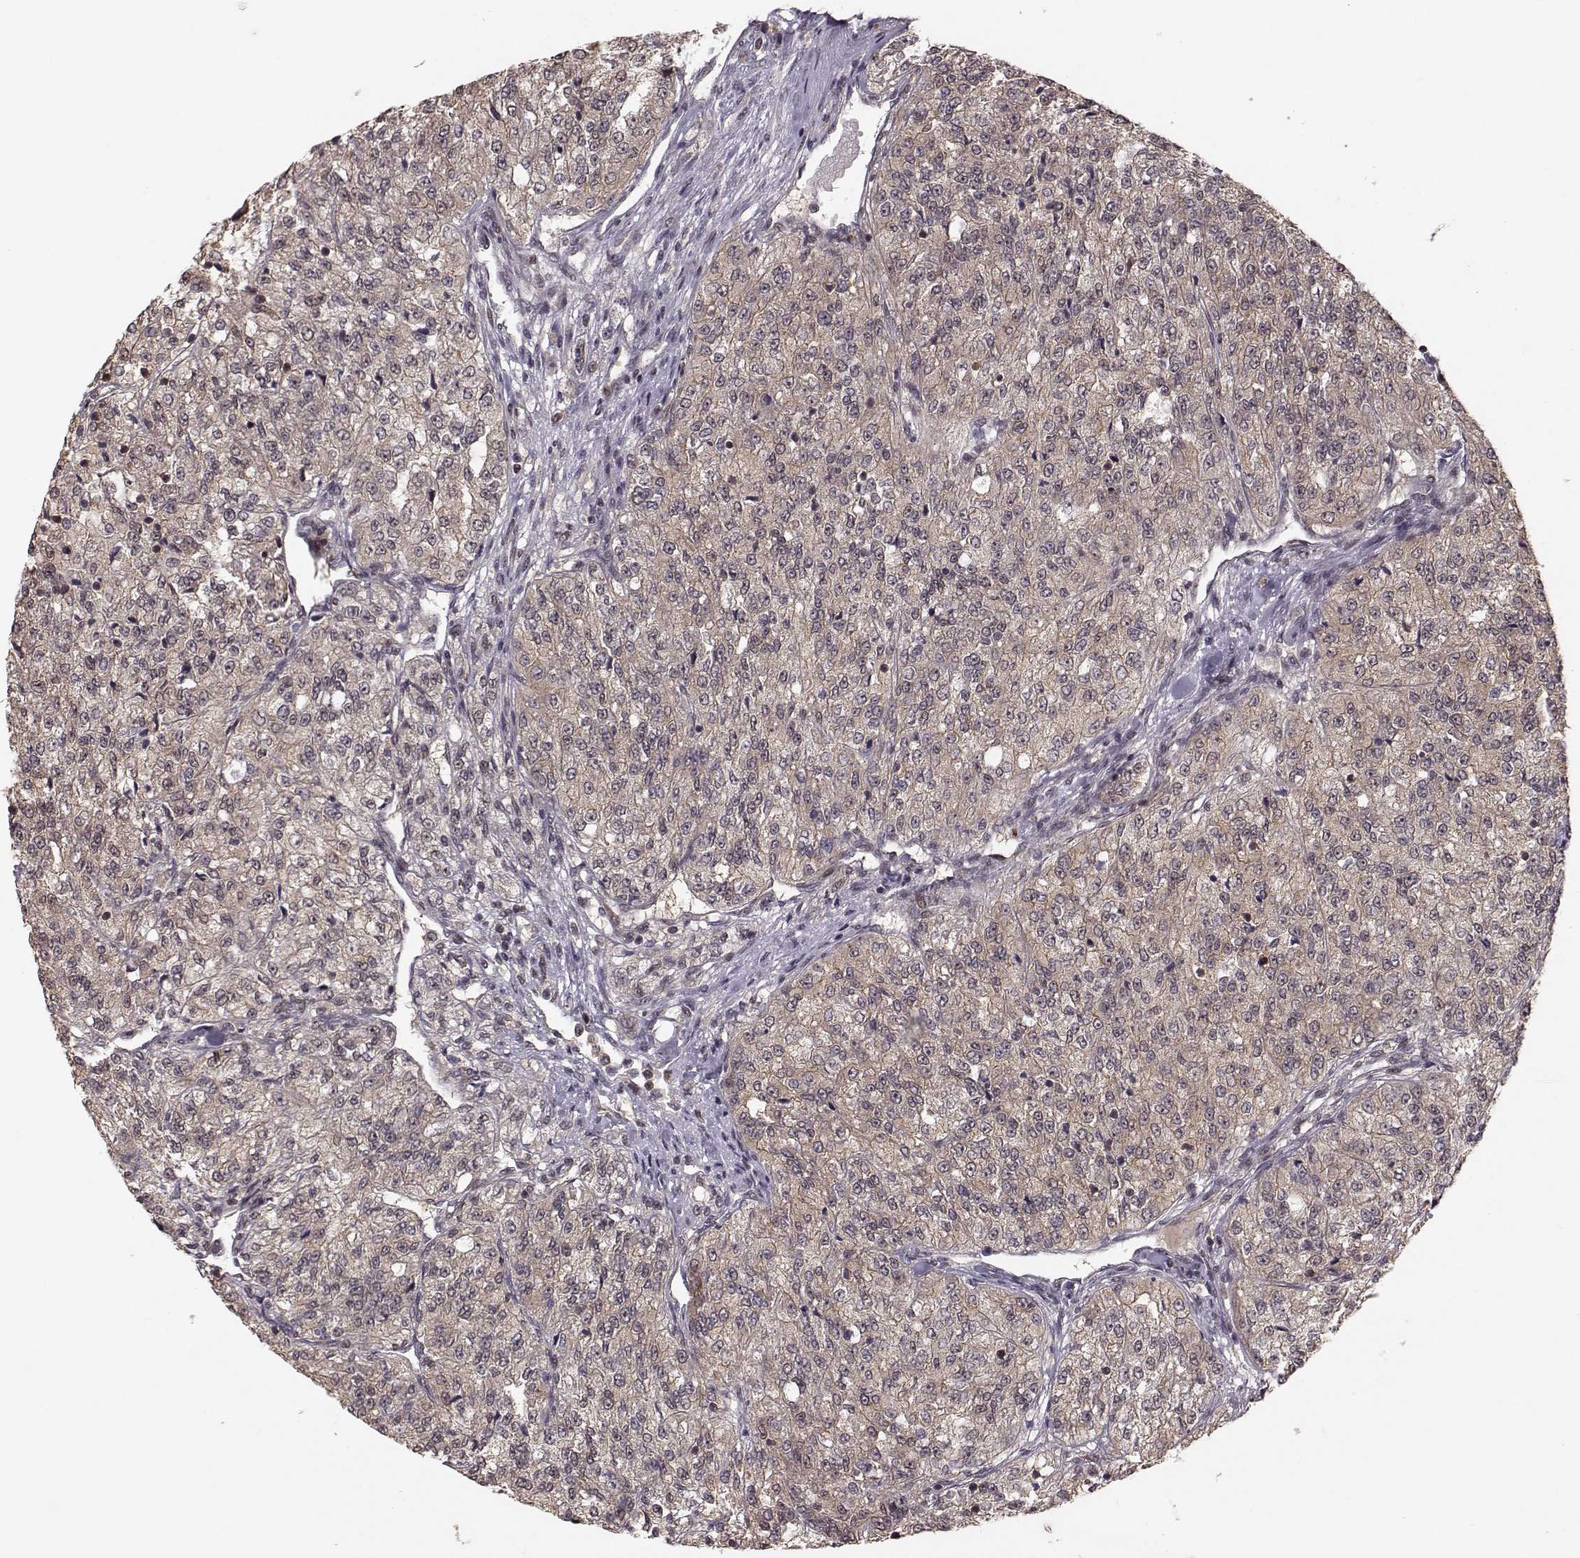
{"staining": {"intensity": "weak", "quantity": ">75%", "location": "cytoplasmic/membranous"}, "tissue": "renal cancer", "cell_type": "Tumor cells", "image_type": "cancer", "snomed": [{"axis": "morphology", "description": "Adenocarcinoma, NOS"}, {"axis": "topography", "description": "Kidney"}], "caption": "Protein staining of renal cancer (adenocarcinoma) tissue displays weak cytoplasmic/membranous staining in approximately >75% of tumor cells. (DAB (3,3'-diaminobenzidine) = brown stain, brightfield microscopy at high magnification).", "gene": "PLEKHG3", "patient": {"sex": "female", "age": 63}}